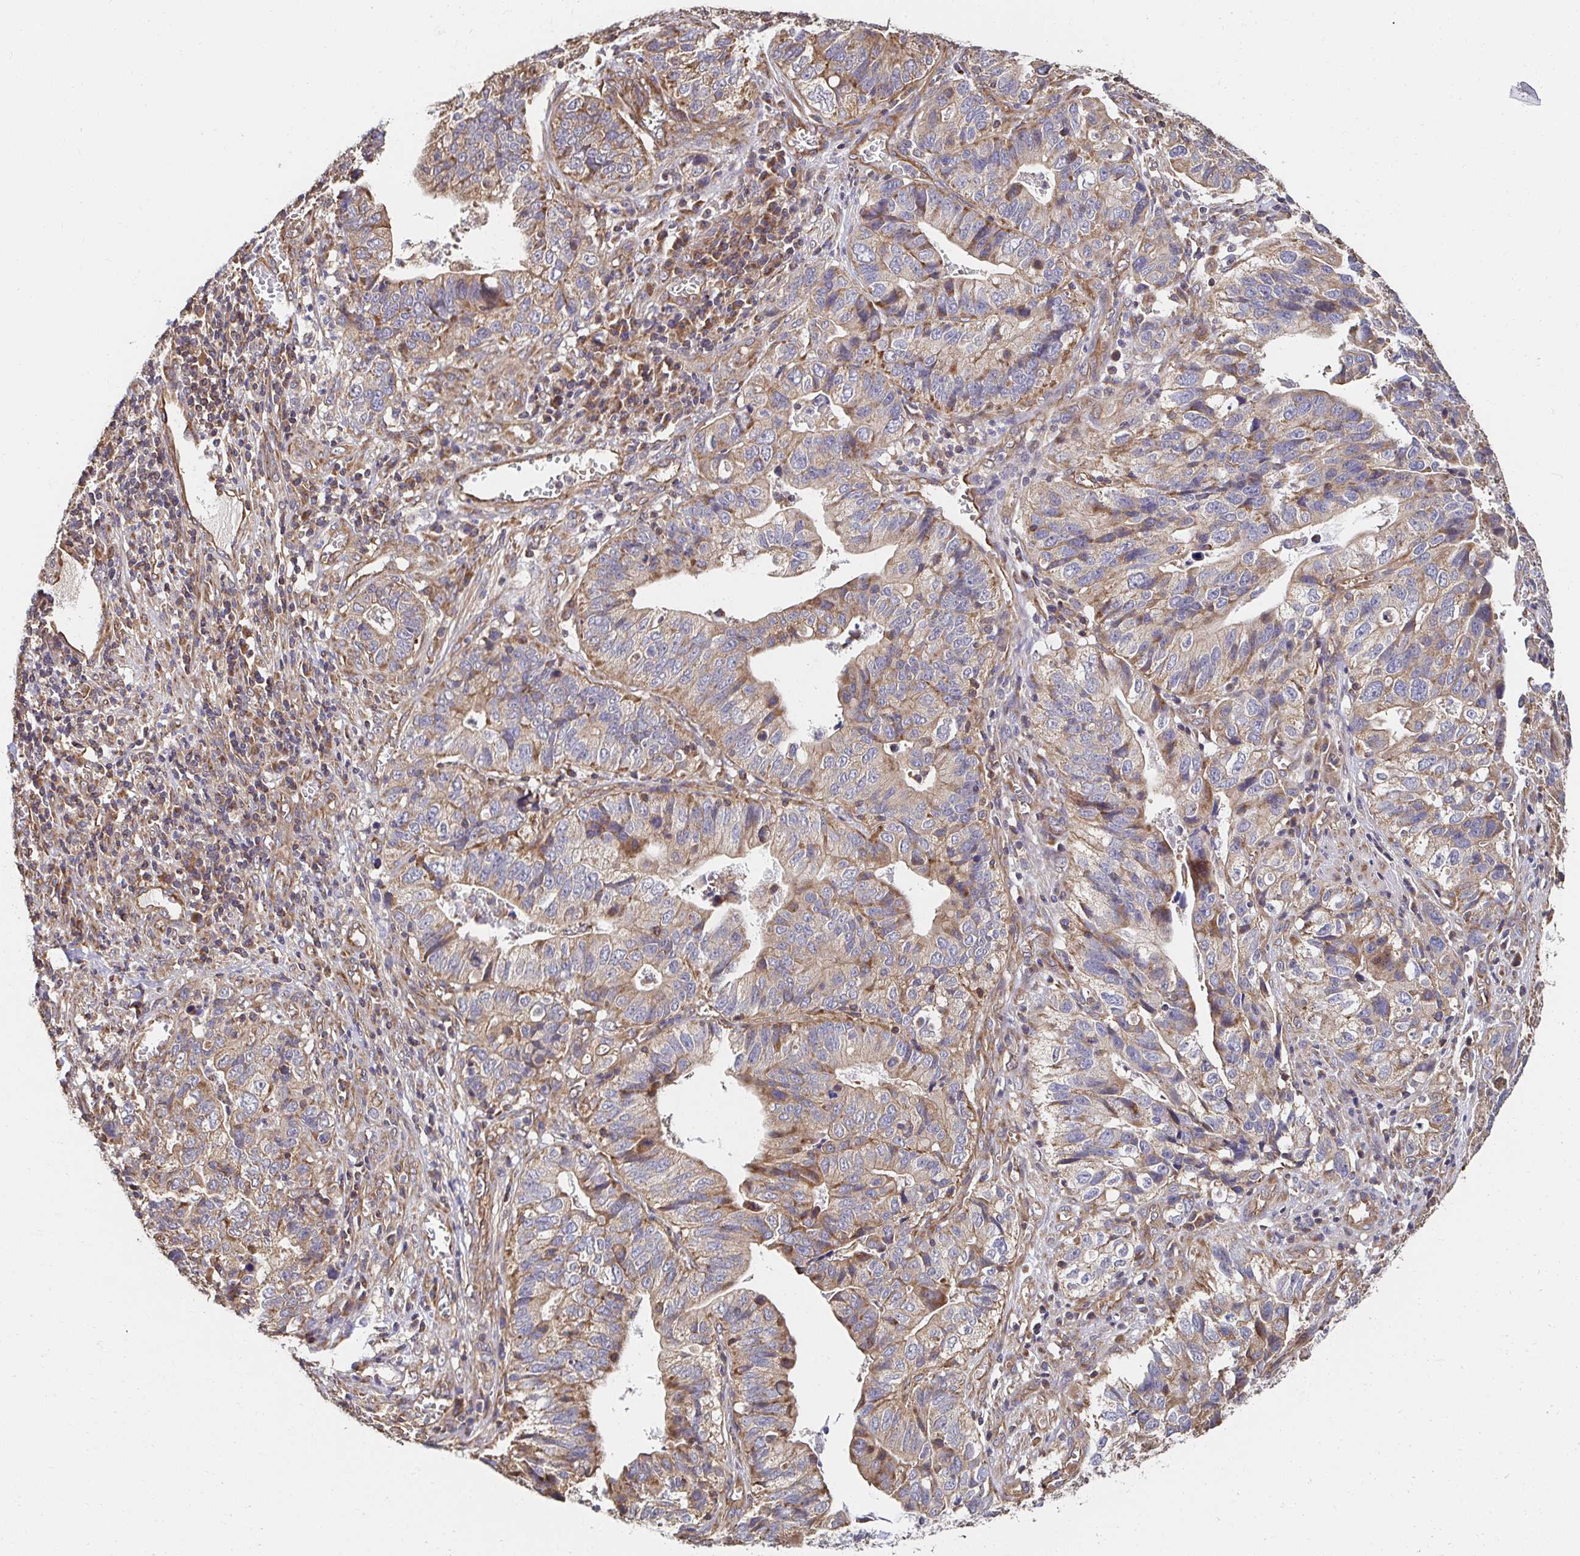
{"staining": {"intensity": "weak", "quantity": "25%-75%", "location": "cytoplasmic/membranous"}, "tissue": "stomach cancer", "cell_type": "Tumor cells", "image_type": "cancer", "snomed": [{"axis": "morphology", "description": "Adenocarcinoma, NOS"}, {"axis": "topography", "description": "Stomach, upper"}], "caption": "High-power microscopy captured an immunohistochemistry (IHC) histopathology image of stomach cancer (adenocarcinoma), revealing weak cytoplasmic/membranous staining in approximately 25%-75% of tumor cells.", "gene": "APBB1", "patient": {"sex": "female", "age": 67}}